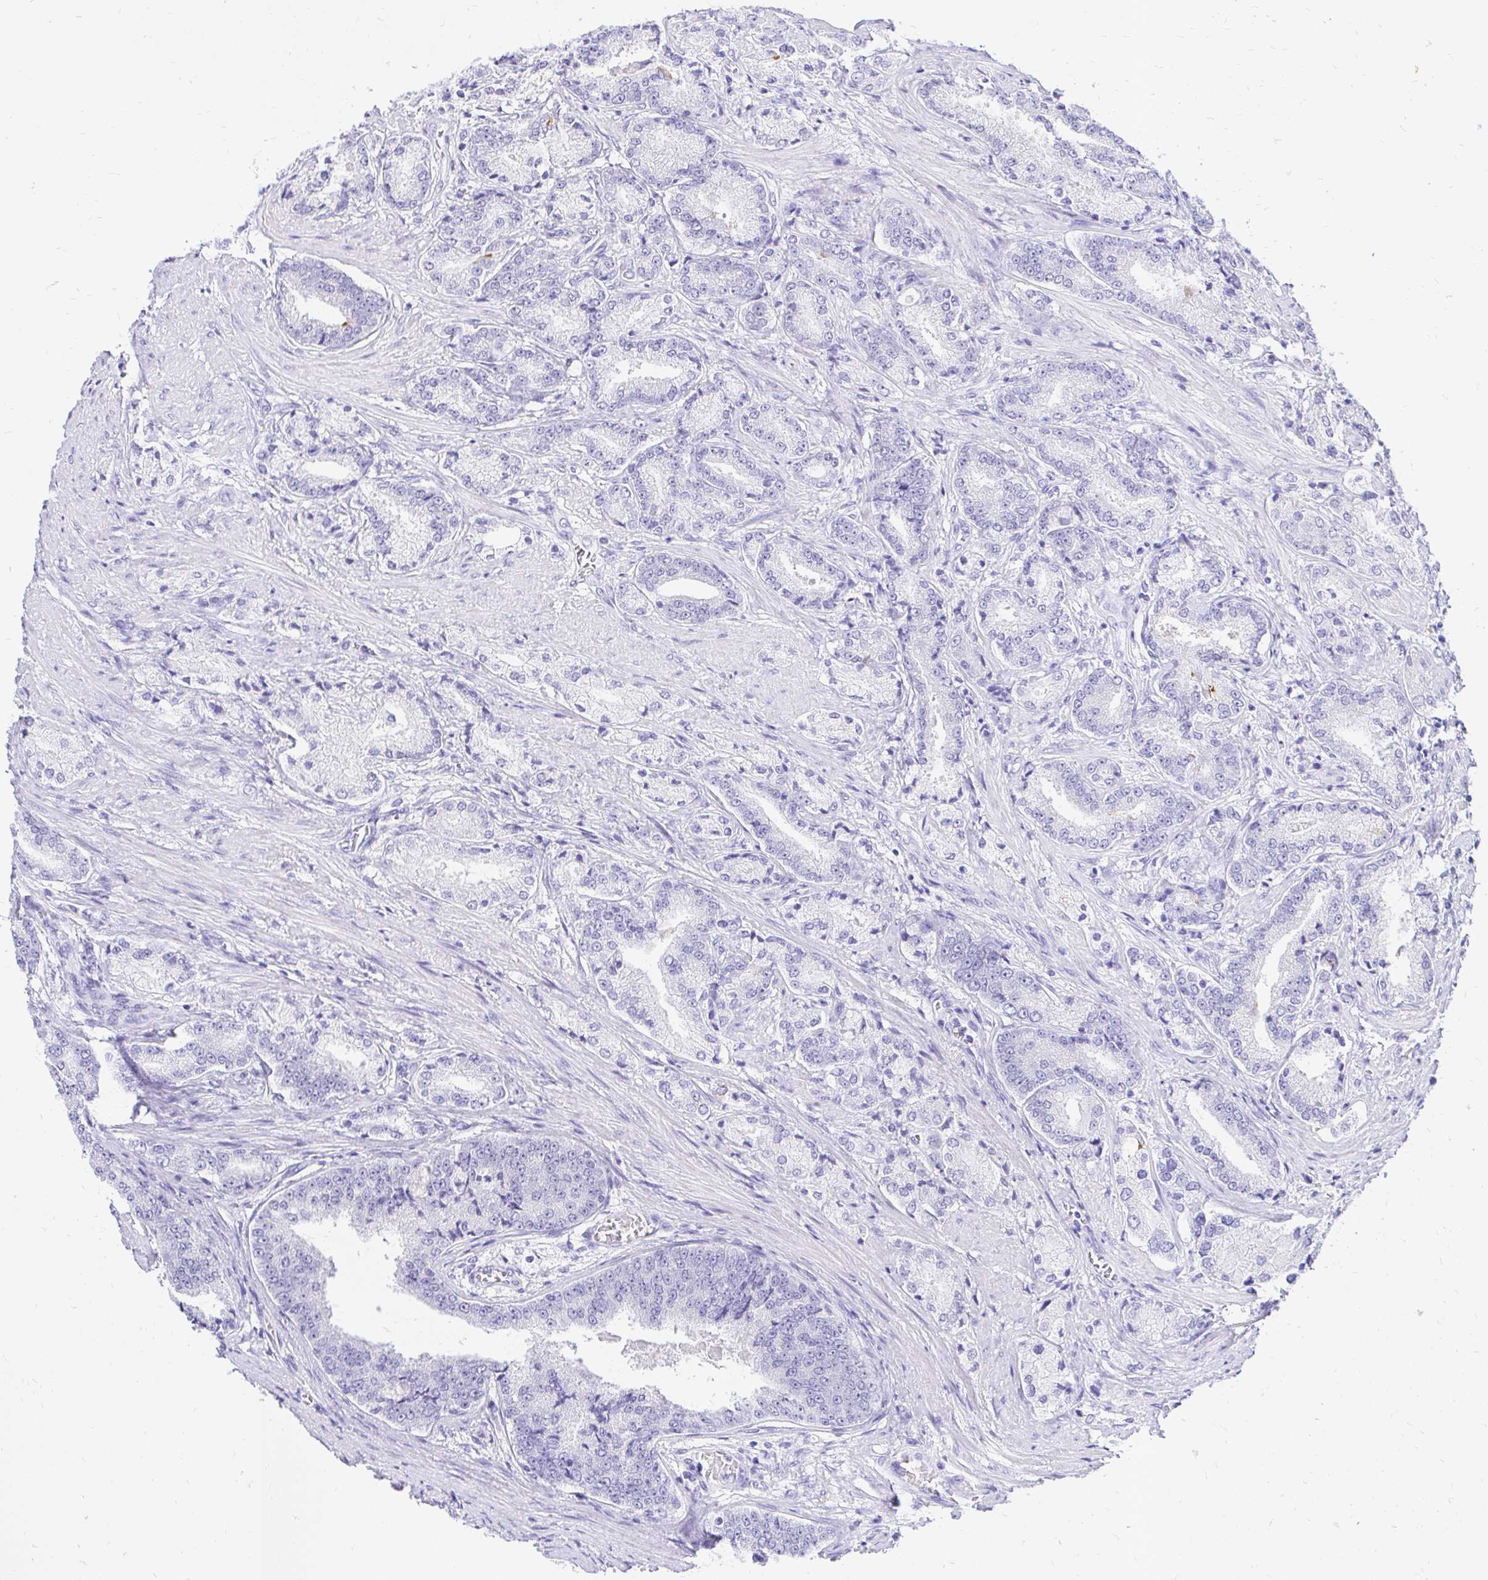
{"staining": {"intensity": "negative", "quantity": "none", "location": "none"}, "tissue": "prostate cancer", "cell_type": "Tumor cells", "image_type": "cancer", "snomed": [{"axis": "morphology", "description": "Adenocarcinoma, High grade"}, {"axis": "topography", "description": "Prostate and seminal vesicle, NOS"}], "caption": "A histopathology image of human prostate cancer (adenocarcinoma (high-grade)) is negative for staining in tumor cells. (Immunohistochemistry, brightfield microscopy, high magnification).", "gene": "FATE1", "patient": {"sex": "male", "age": 61}}